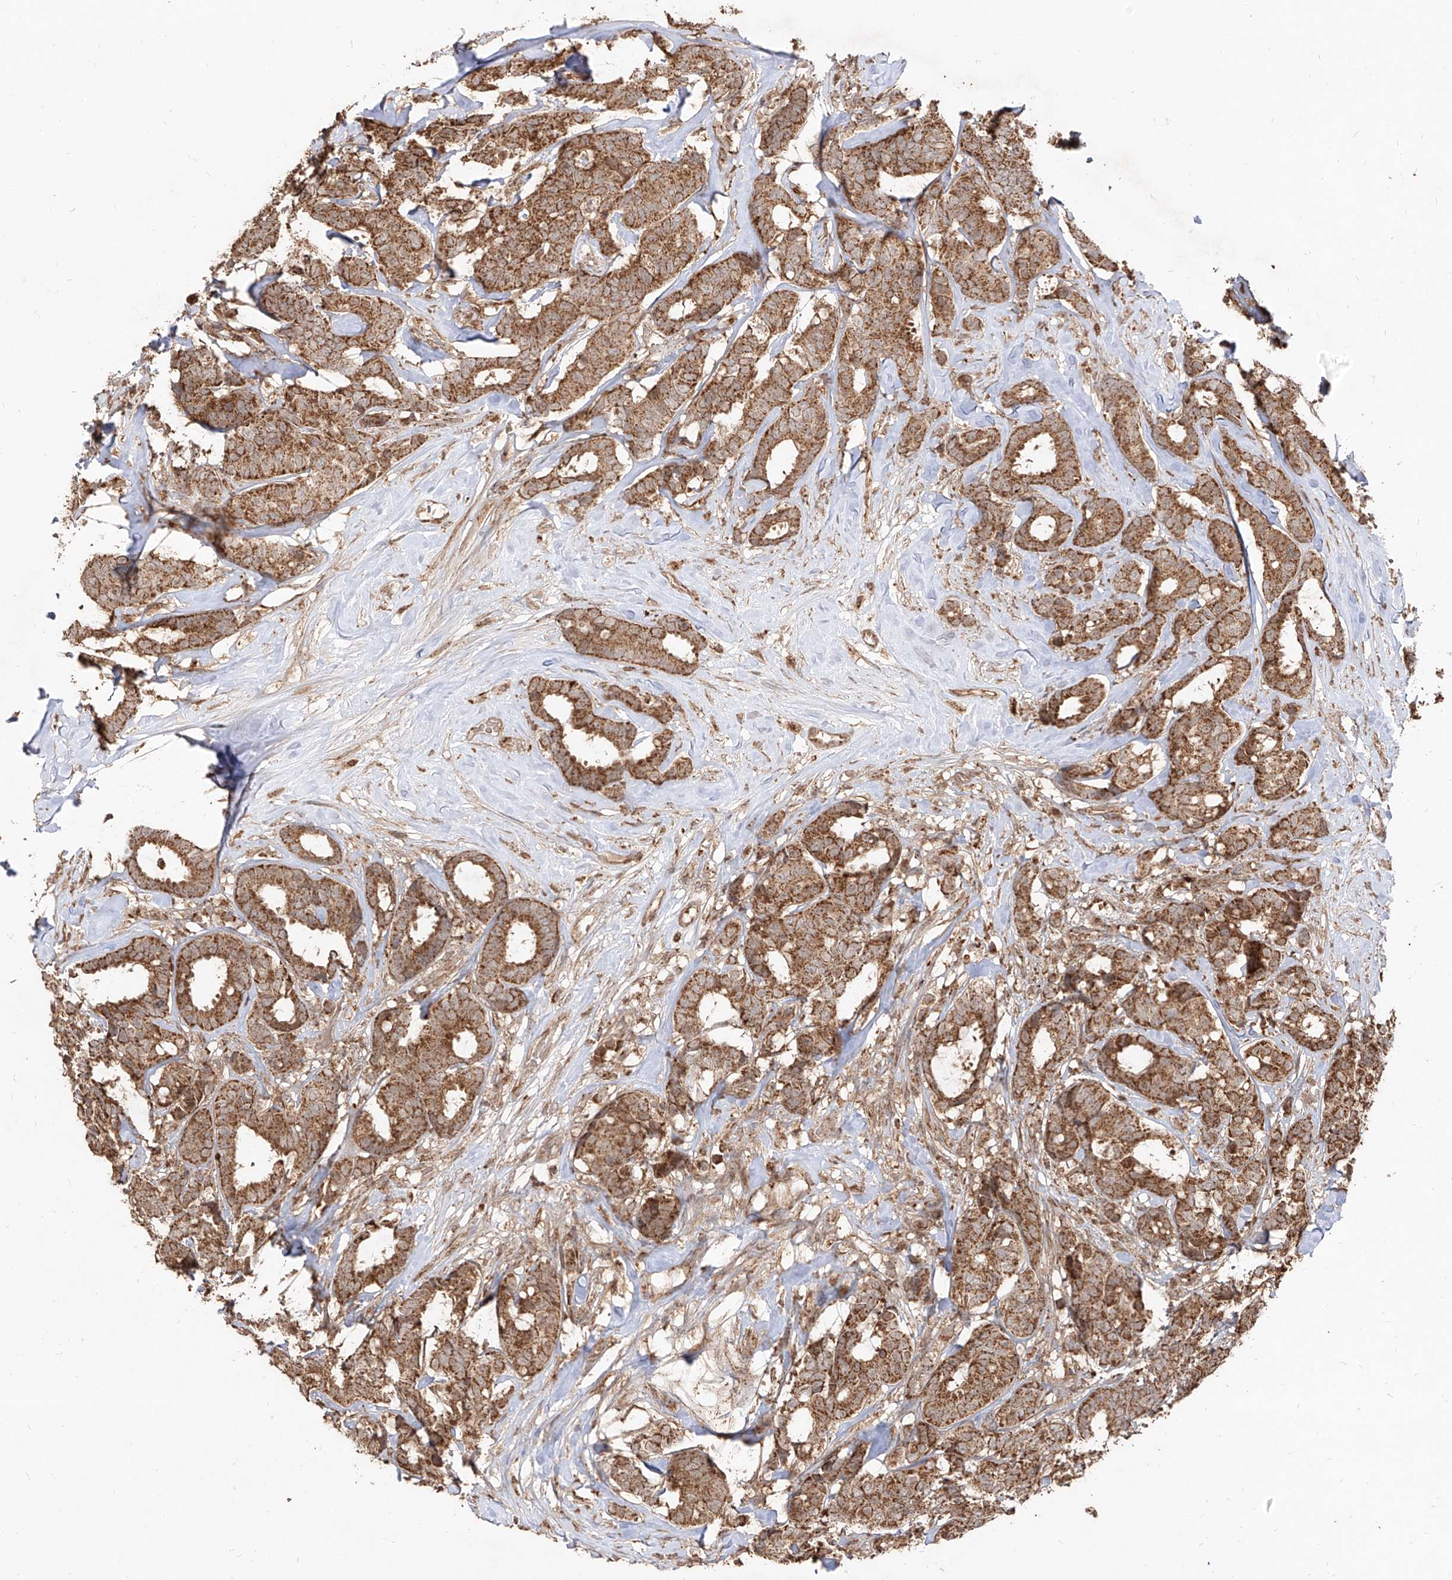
{"staining": {"intensity": "strong", "quantity": ">75%", "location": "cytoplasmic/membranous"}, "tissue": "breast cancer", "cell_type": "Tumor cells", "image_type": "cancer", "snomed": [{"axis": "morphology", "description": "Duct carcinoma"}, {"axis": "topography", "description": "Breast"}], "caption": "Strong cytoplasmic/membranous positivity for a protein is appreciated in approximately >75% of tumor cells of breast intraductal carcinoma using immunohistochemistry (IHC).", "gene": "AIM2", "patient": {"sex": "female", "age": 87}}